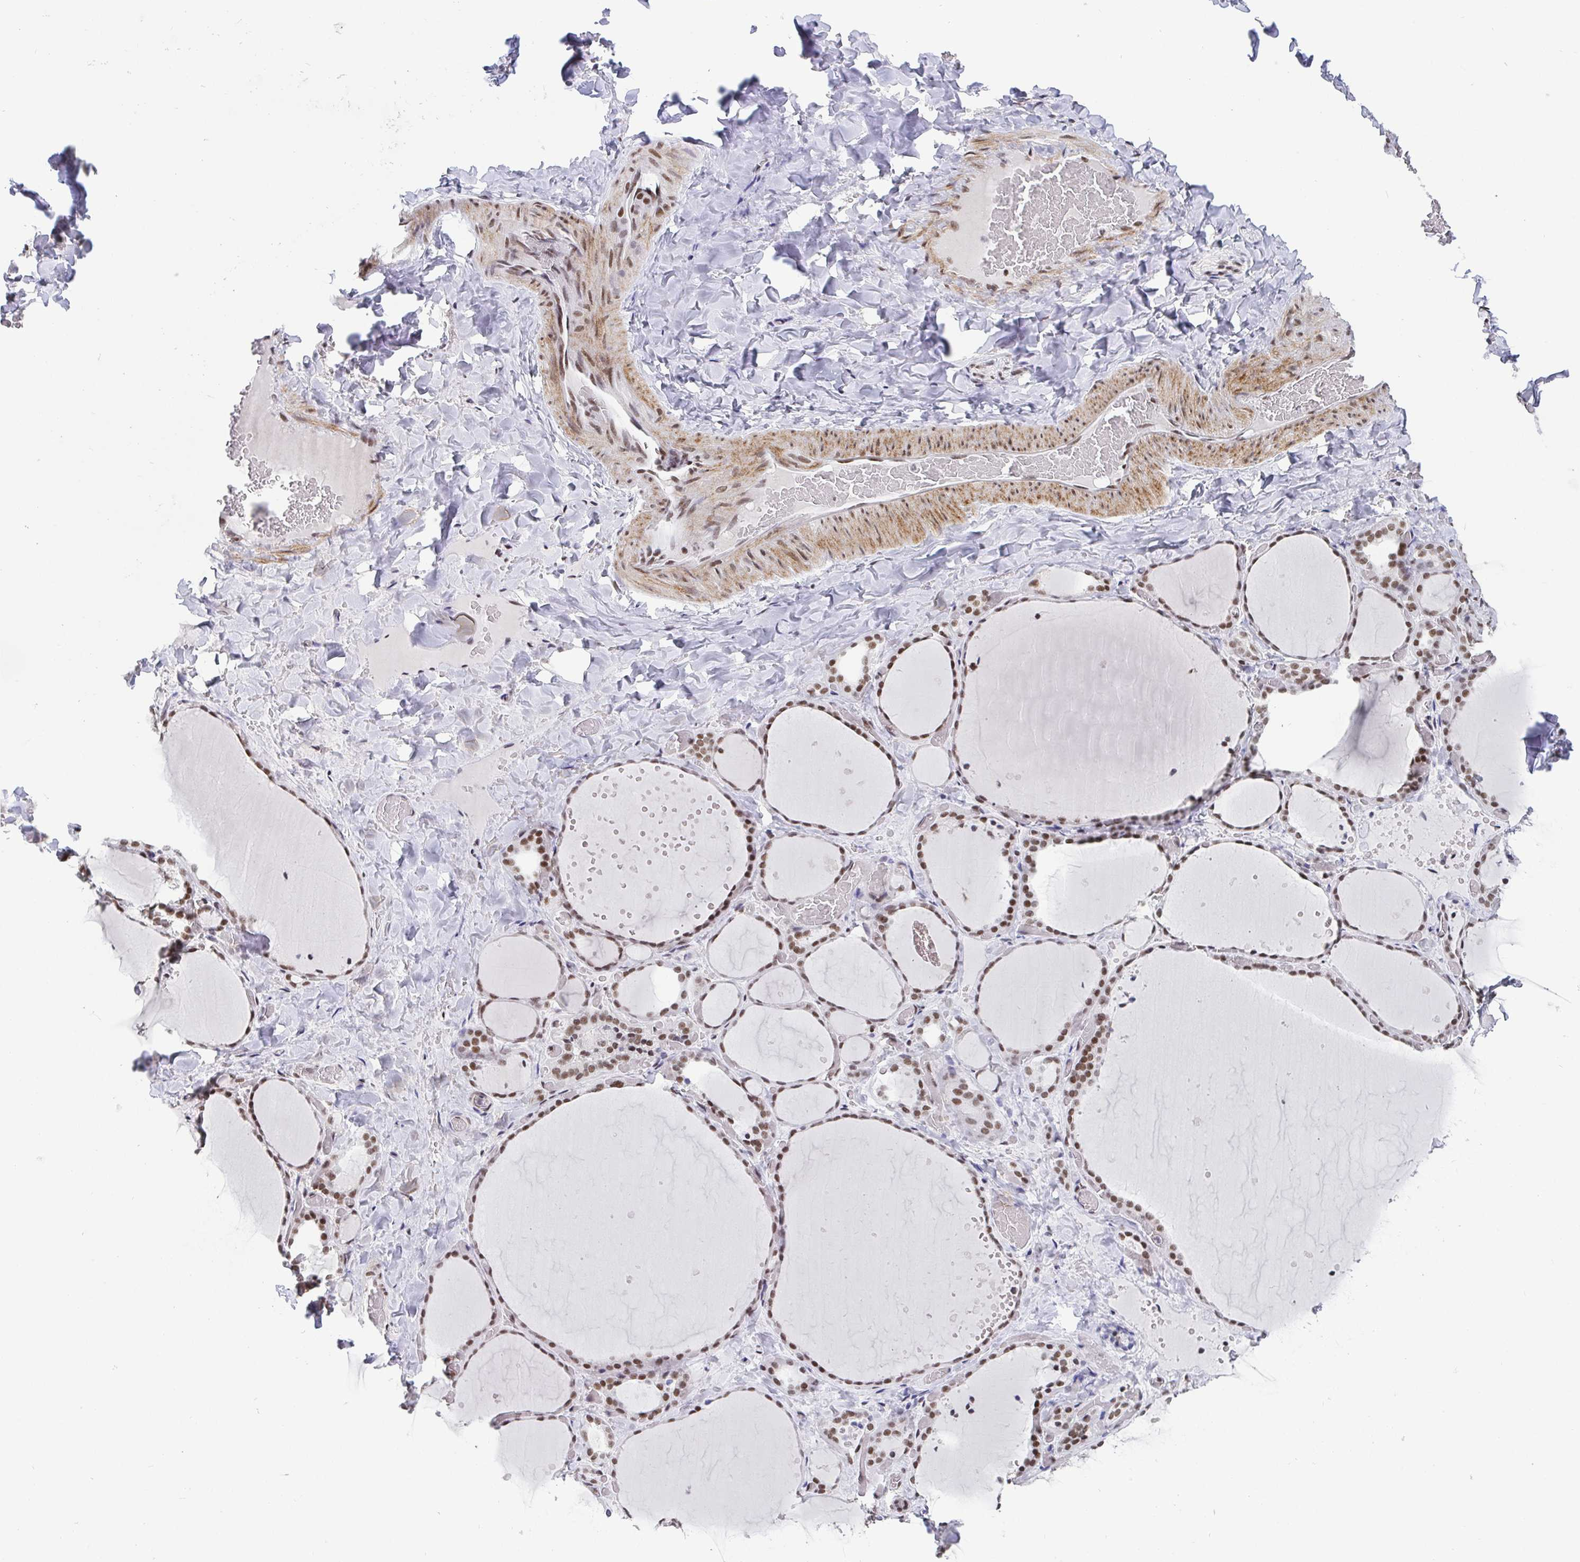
{"staining": {"intensity": "moderate", "quantity": ">75%", "location": "nuclear"}, "tissue": "thyroid gland", "cell_type": "Glandular cells", "image_type": "normal", "snomed": [{"axis": "morphology", "description": "Normal tissue, NOS"}, {"axis": "topography", "description": "Thyroid gland"}], "caption": "Thyroid gland stained with DAB IHC exhibits medium levels of moderate nuclear positivity in about >75% of glandular cells. Using DAB (brown) and hematoxylin (blue) stains, captured at high magnification using brightfield microscopy.", "gene": "CTCF", "patient": {"sex": "female", "age": 36}}